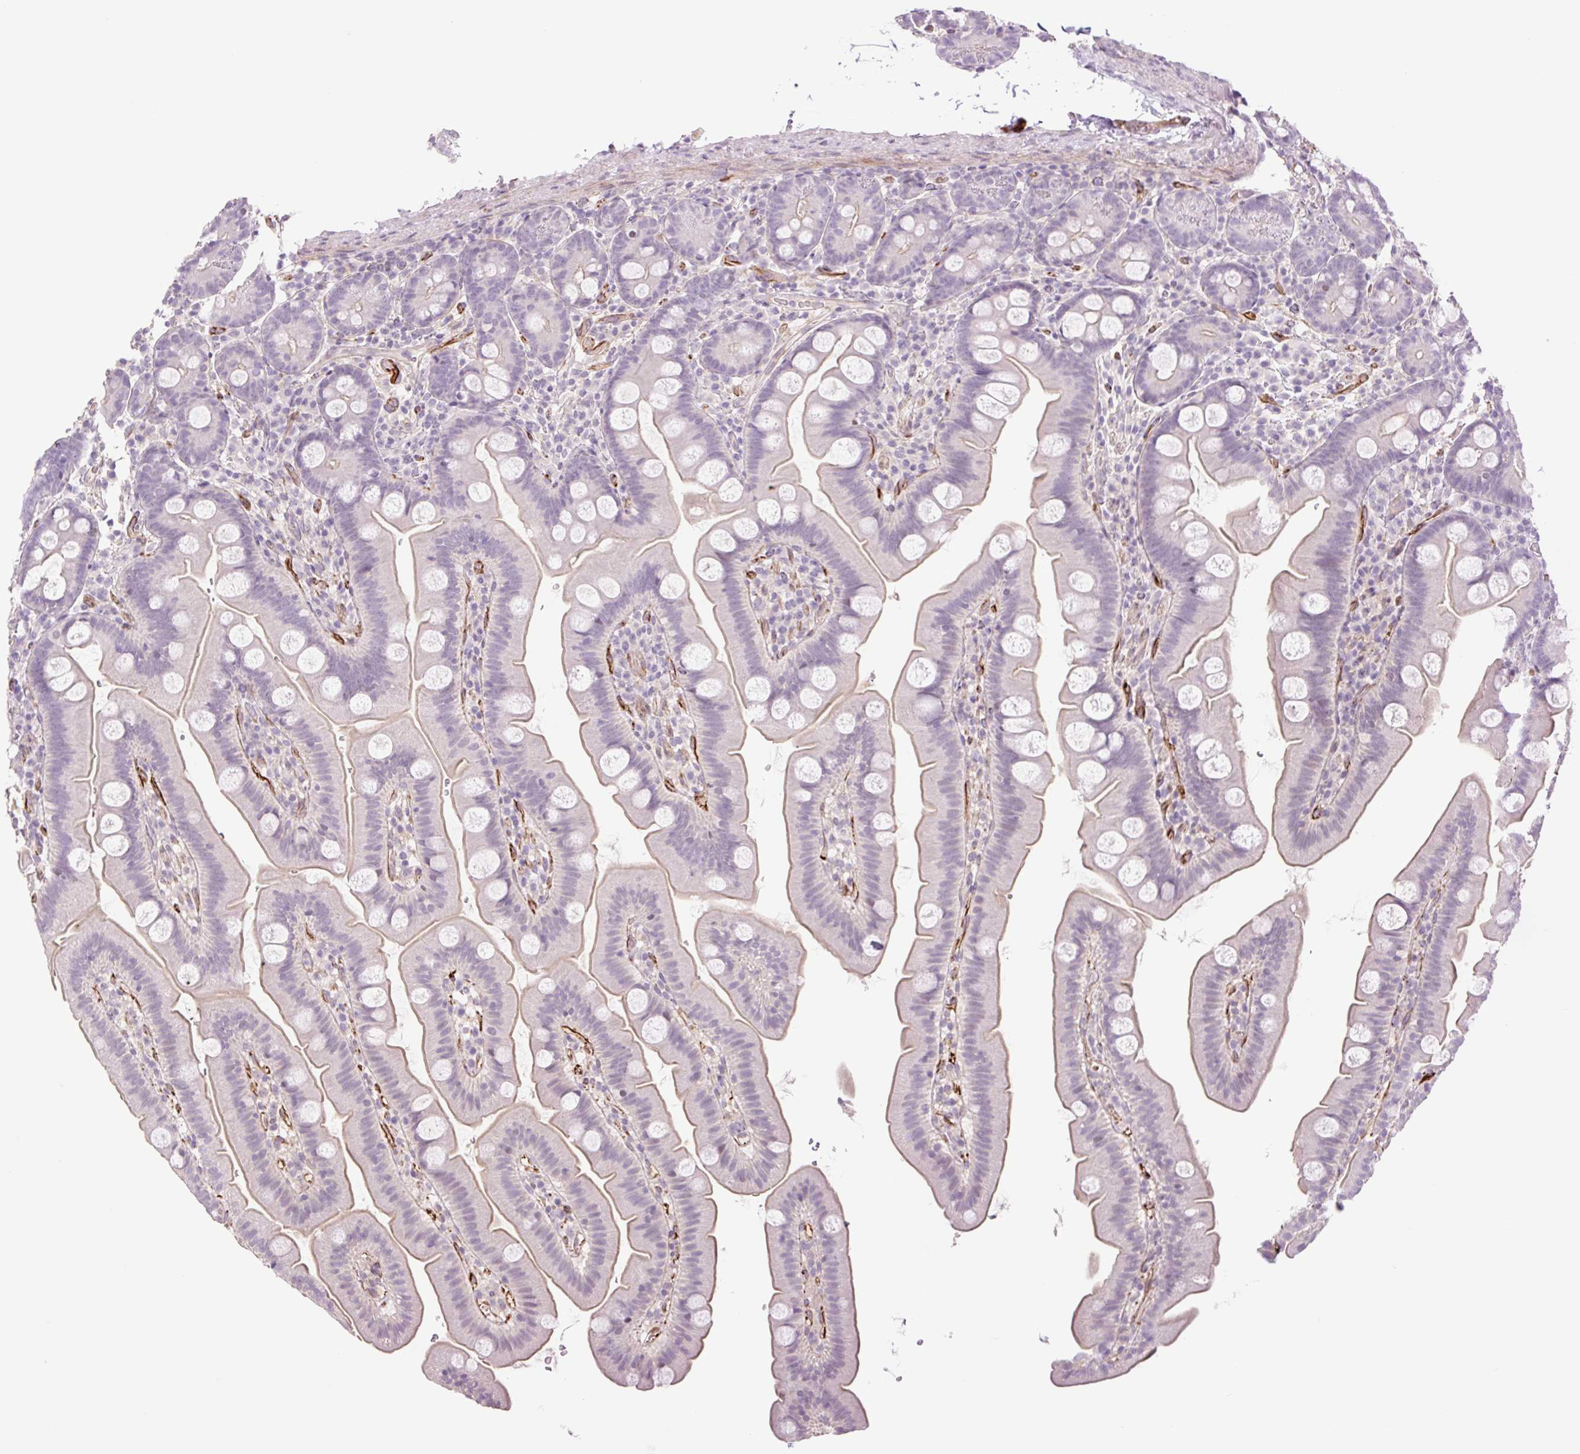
{"staining": {"intensity": "weak", "quantity": "25%-75%", "location": "cytoplasmic/membranous"}, "tissue": "small intestine", "cell_type": "Glandular cells", "image_type": "normal", "snomed": [{"axis": "morphology", "description": "Normal tissue, NOS"}, {"axis": "topography", "description": "Small intestine"}], "caption": "An image of small intestine stained for a protein shows weak cytoplasmic/membranous brown staining in glandular cells.", "gene": "ZFYVE21", "patient": {"sex": "female", "age": 68}}